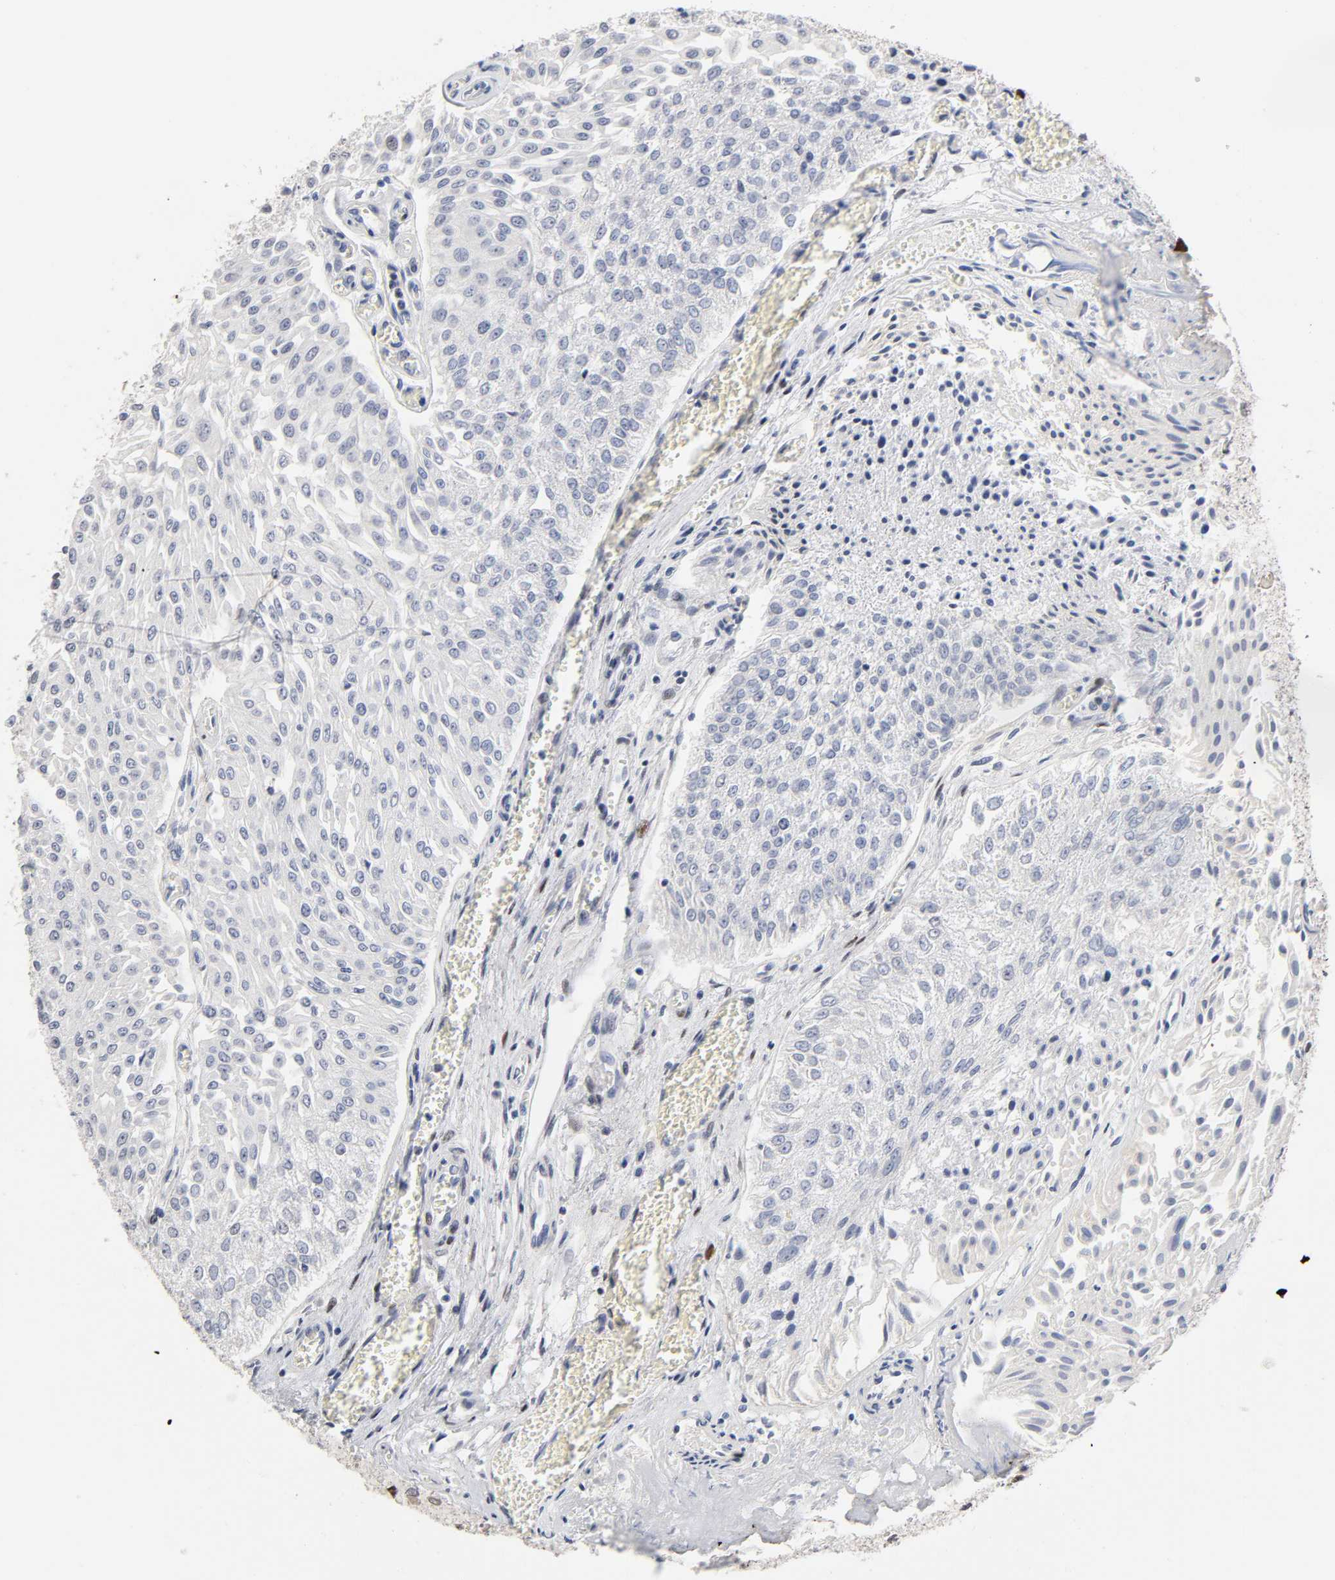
{"staining": {"intensity": "weak", "quantity": "<25%", "location": "nuclear"}, "tissue": "urothelial cancer", "cell_type": "Tumor cells", "image_type": "cancer", "snomed": [{"axis": "morphology", "description": "Urothelial carcinoma, Low grade"}, {"axis": "topography", "description": "Urinary bladder"}], "caption": "Image shows no protein expression in tumor cells of urothelial cancer tissue.", "gene": "STK38", "patient": {"sex": "male", "age": 86}}